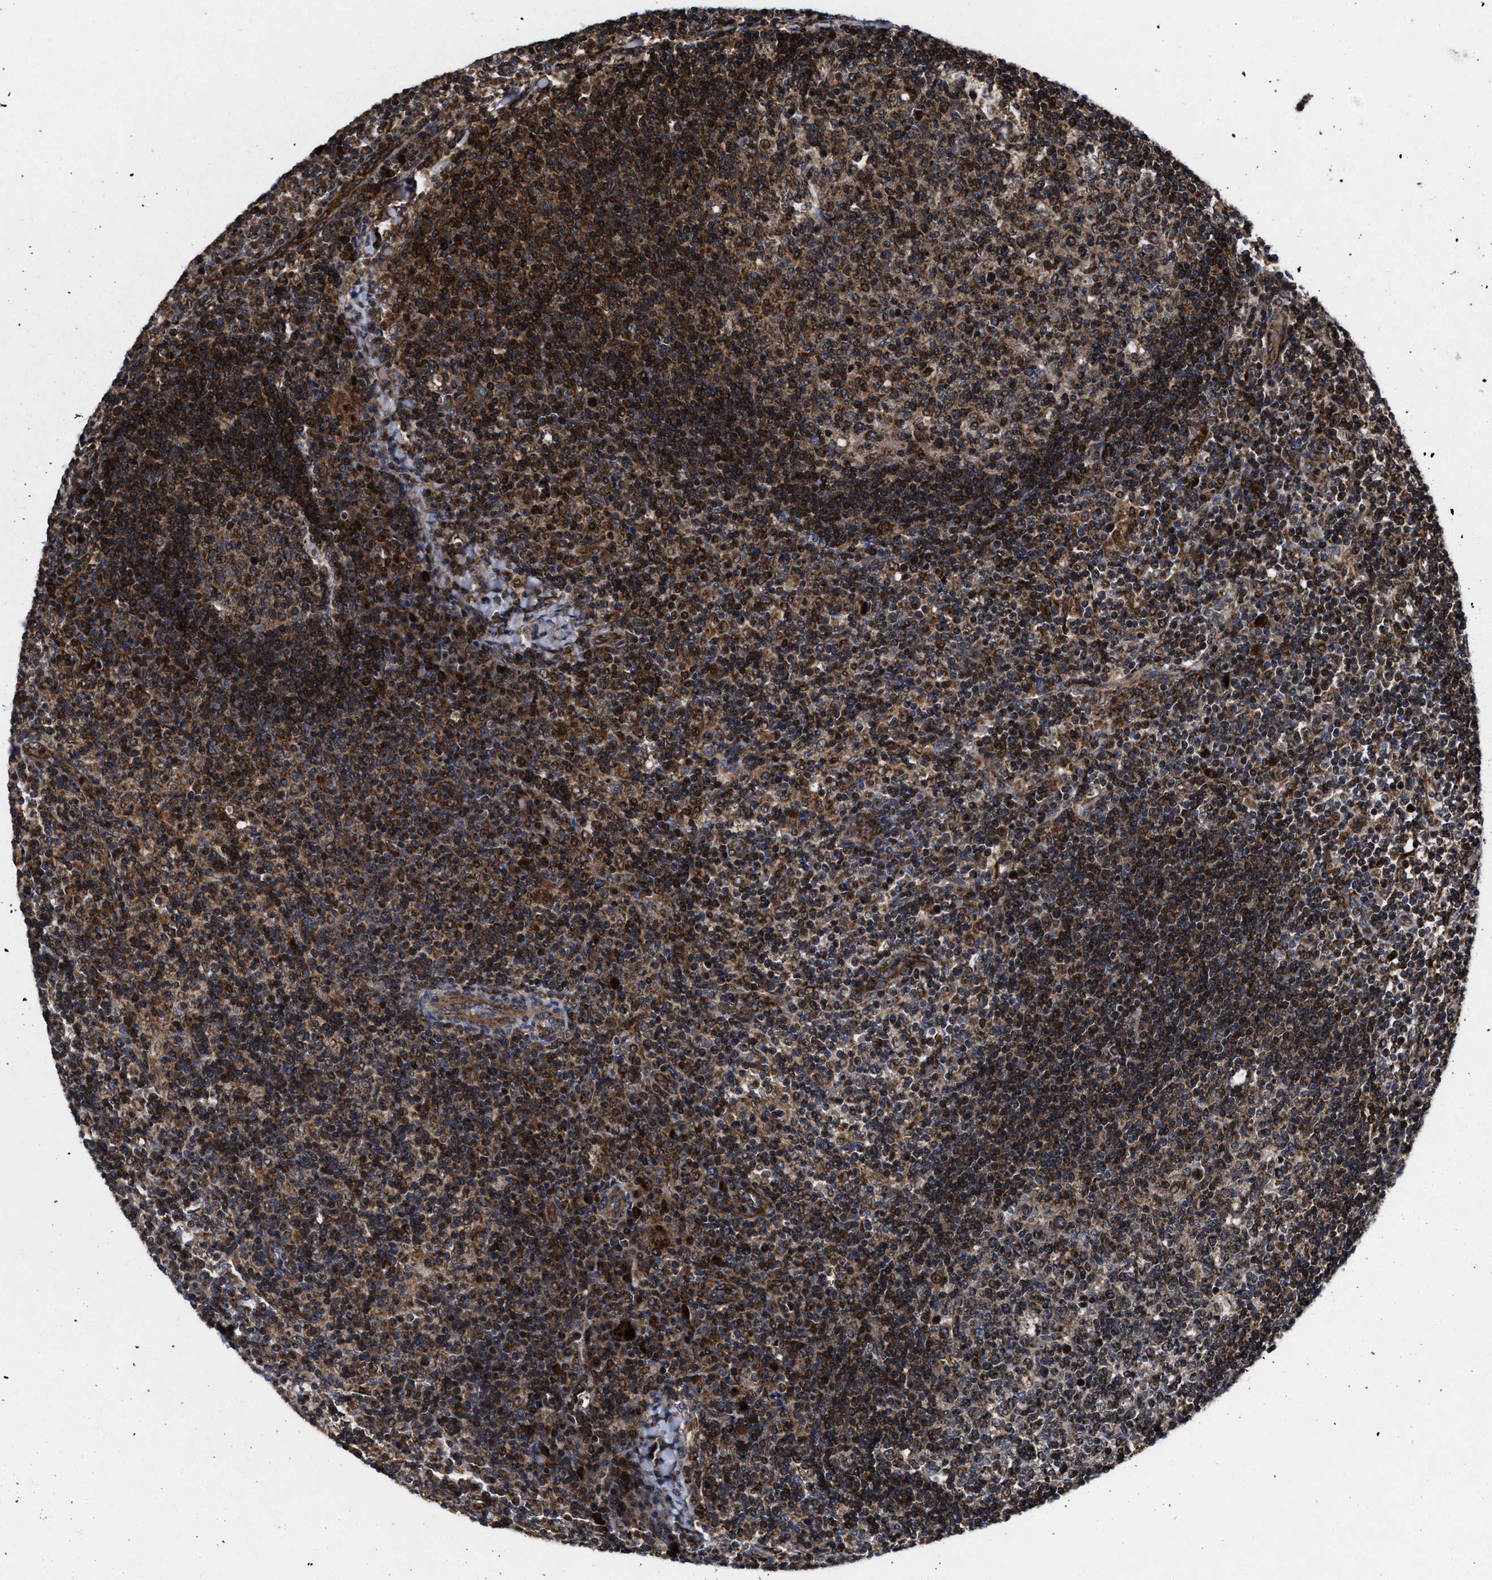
{"staining": {"intensity": "moderate", "quantity": ">75%", "location": "cytoplasmic/membranous,nuclear"}, "tissue": "lymph node", "cell_type": "Germinal center cells", "image_type": "normal", "snomed": [{"axis": "morphology", "description": "Normal tissue, NOS"}, {"axis": "morphology", "description": "Inflammation, NOS"}, {"axis": "topography", "description": "Lymph node"}], "caption": "This photomicrograph displays immunohistochemistry staining of unremarkable lymph node, with medium moderate cytoplasmic/membranous,nuclear expression in approximately >75% of germinal center cells.", "gene": "MRPL50", "patient": {"sex": "male", "age": 55}}